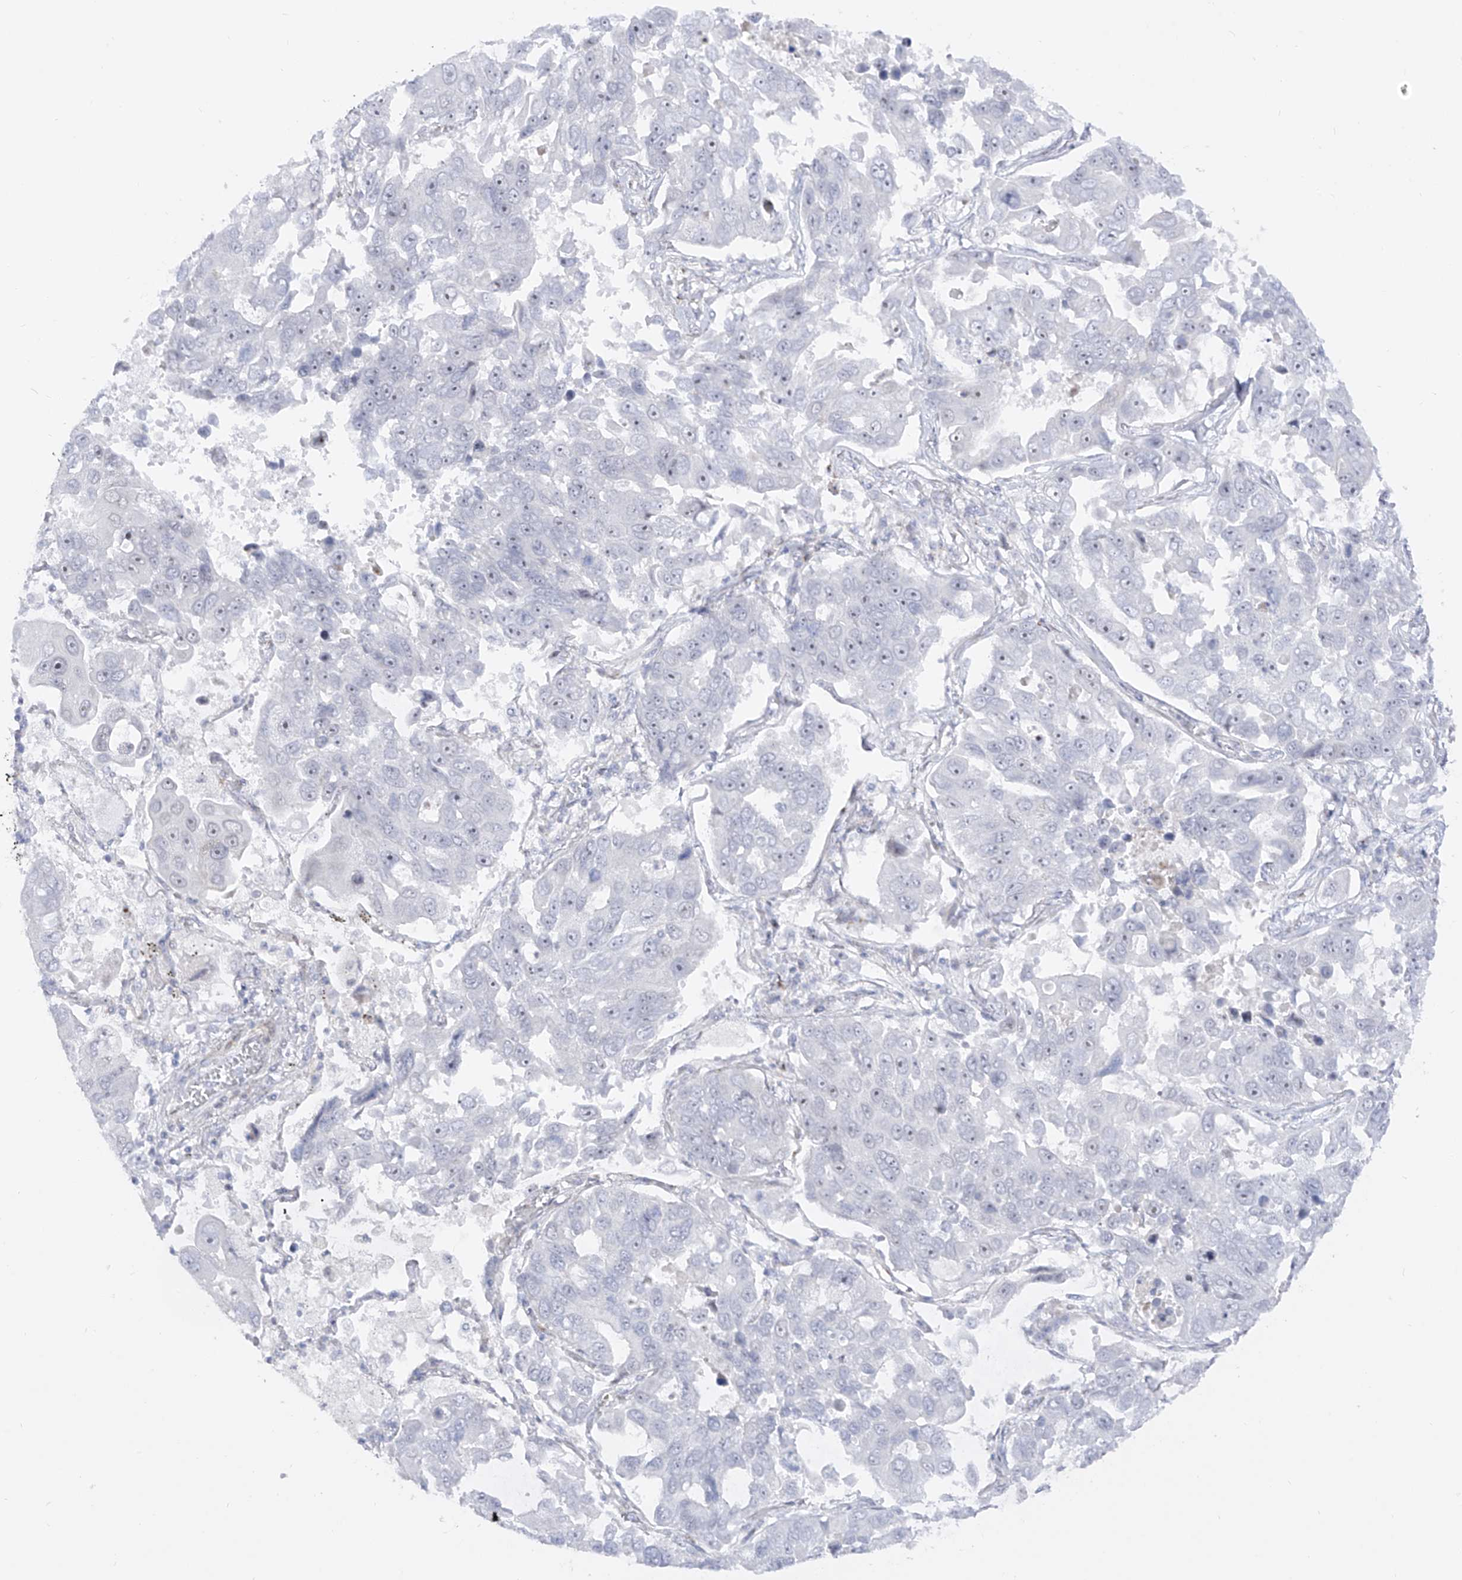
{"staining": {"intensity": "negative", "quantity": "none", "location": "none"}, "tissue": "lung cancer", "cell_type": "Tumor cells", "image_type": "cancer", "snomed": [{"axis": "morphology", "description": "Adenocarcinoma, NOS"}, {"axis": "topography", "description": "Lung"}], "caption": "A micrograph of adenocarcinoma (lung) stained for a protein reveals no brown staining in tumor cells. The staining was performed using DAB (3,3'-diaminobenzidine) to visualize the protein expression in brown, while the nuclei were stained in blue with hematoxylin (Magnification: 20x).", "gene": "ZNF180", "patient": {"sex": "male", "age": 64}}